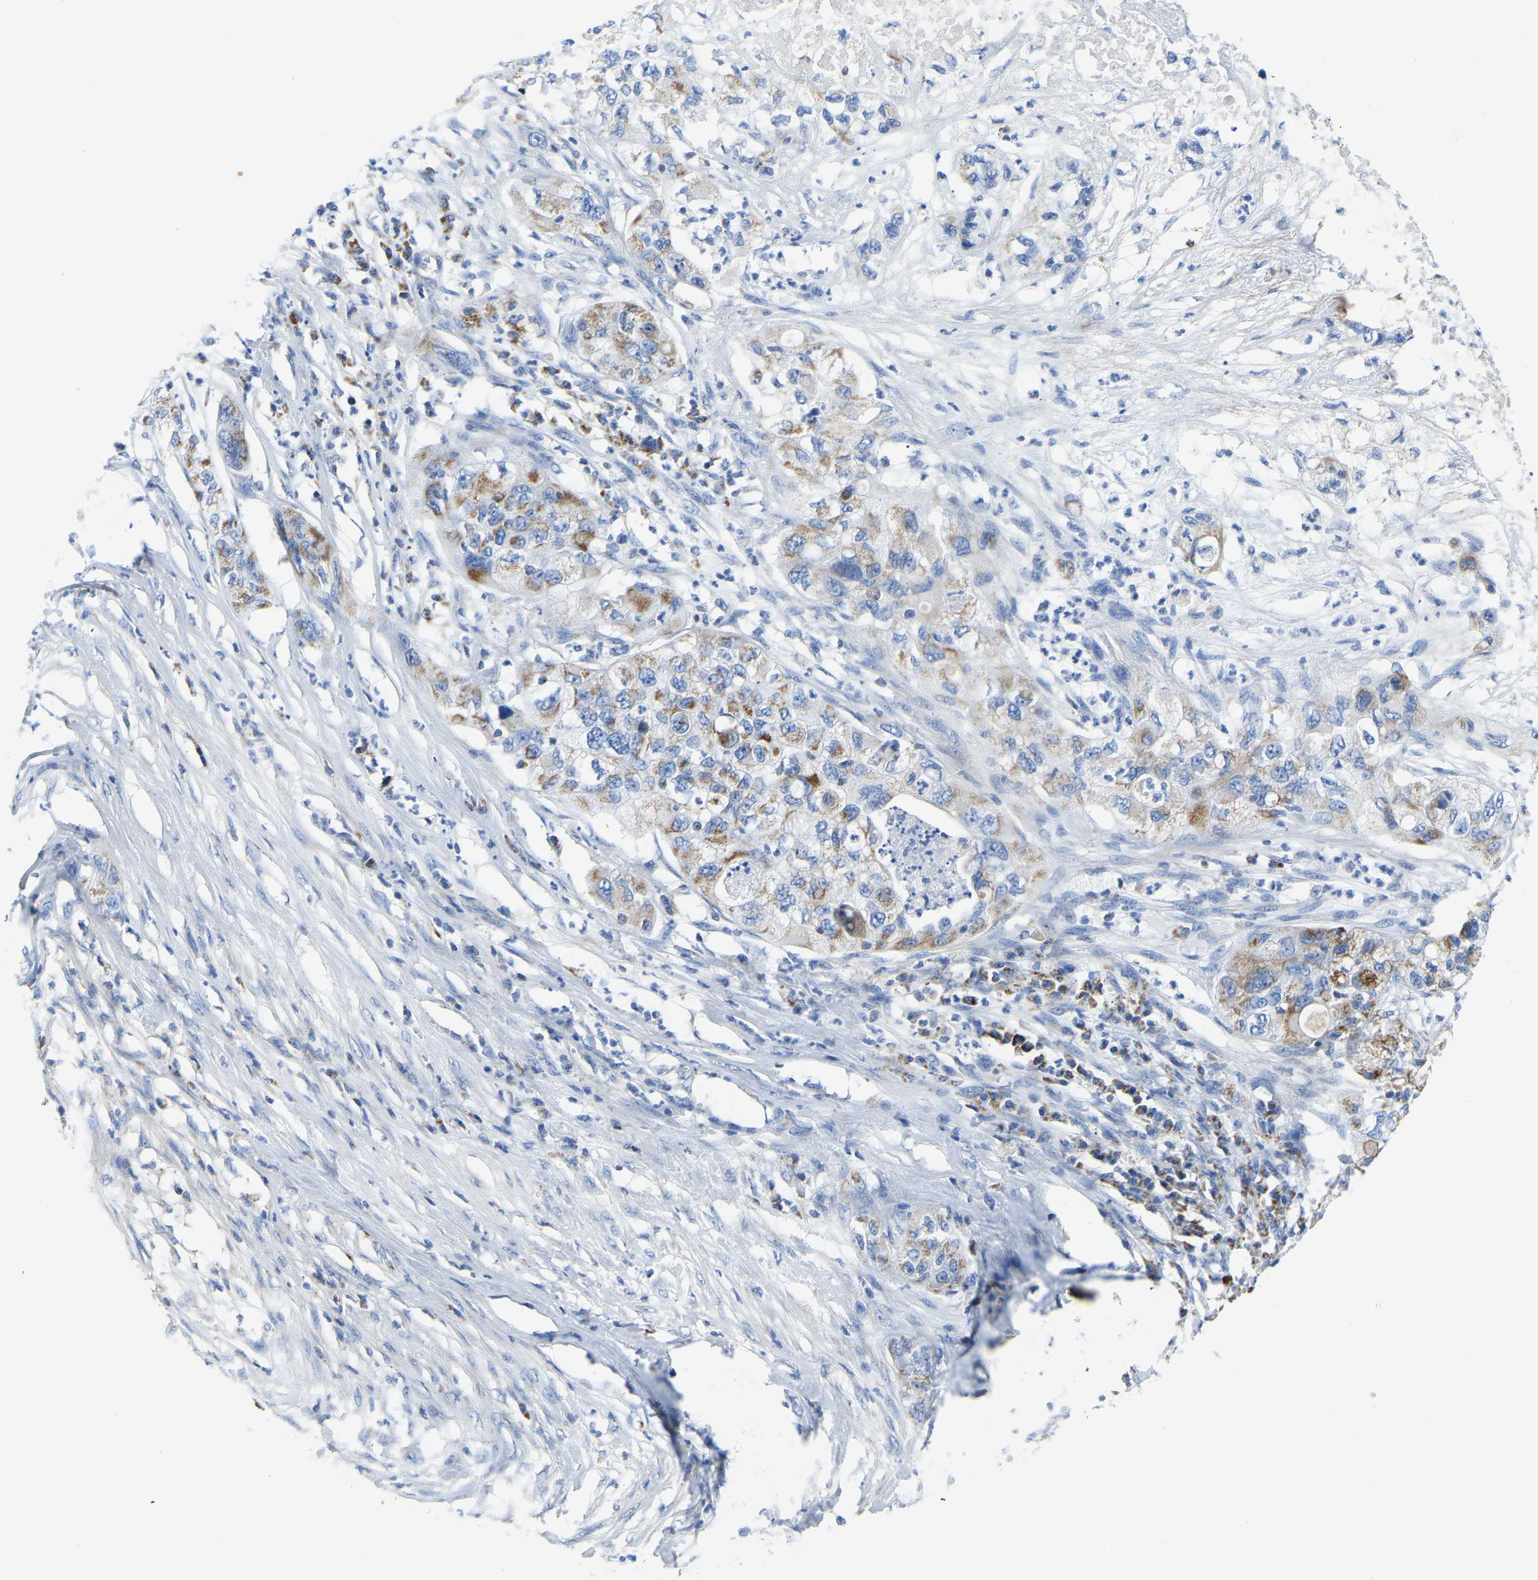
{"staining": {"intensity": "moderate", "quantity": "25%-75%", "location": "cytoplasmic/membranous"}, "tissue": "pancreatic cancer", "cell_type": "Tumor cells", "image_type": "cancer", "snomed": [{"axis": "morphology", "description": "Adenocarcinoma, NOS"}, {"axis": "topography", "description": "Pancreas"}], "caption": "Human pancreatic cancer stained with a brown dye shows moderate cytoplasmic/membranous positive staining in approximately 25%-75% of tumor cells.", "gene": "ETFA", "patient": {"sex": "female", "age": 78}}